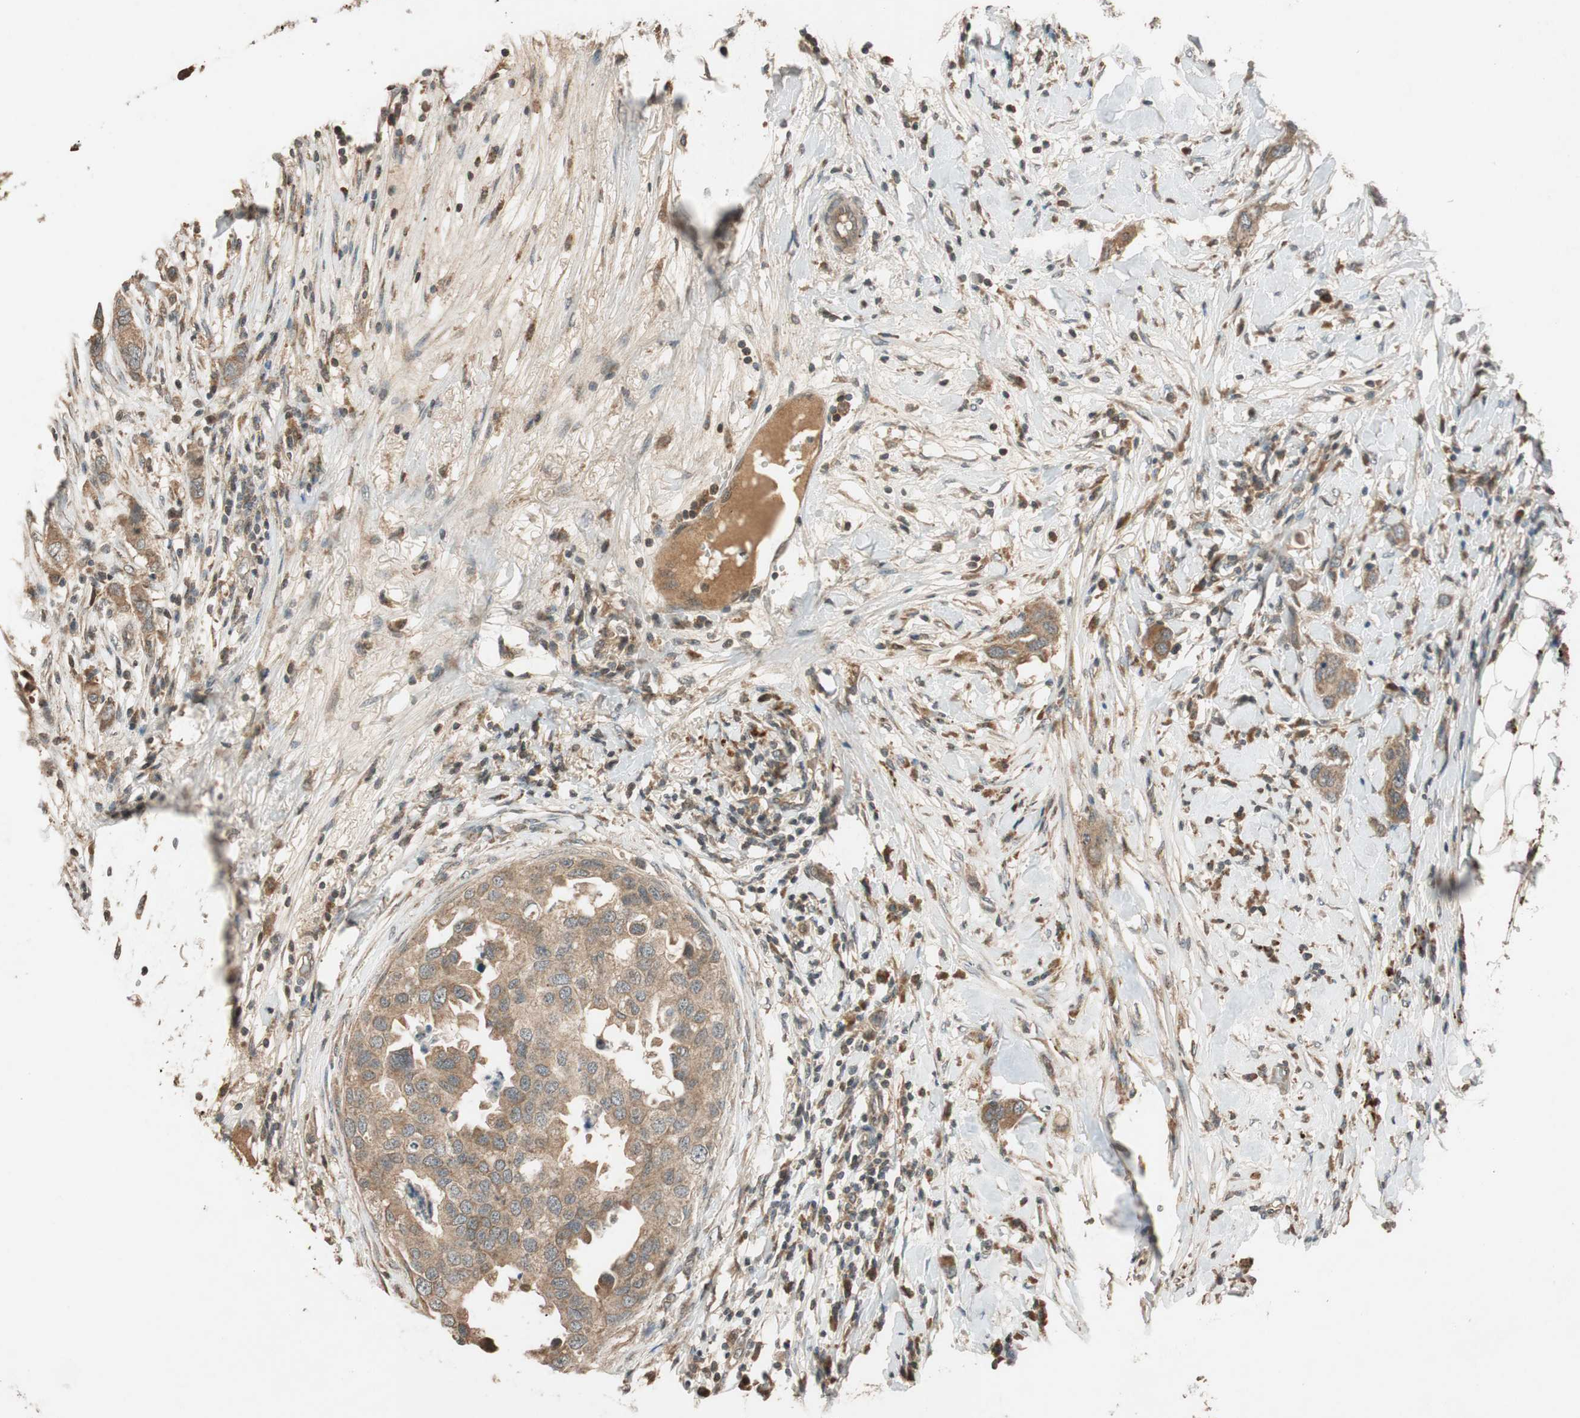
{"staining": {"intensity": "moderate", "quantity": ">75%", "location": "cytoplasmic/membranous"}, "tissue": "breast cancer", "cell_type": "Tumor cells", "image_type": "cancer", "snomed": [{"axis": "morphology", "description": "Duct carcinoma"}, {"axis": "topography", "description": "Breast"}], "caption": "Immunohistochemistry (IHC) micrograph of neoplastic tissue: human breast cancer stained using immunohistochemistry (IHC) demonstrates medium levels of moderate protein expression localized specifically in the cytoplasmic/membranous of tumor cells, appearing as a cytoplasmic/membranous brown color.", "gene": "GLB1", "patient": {"sex": "female", "age": 50}}